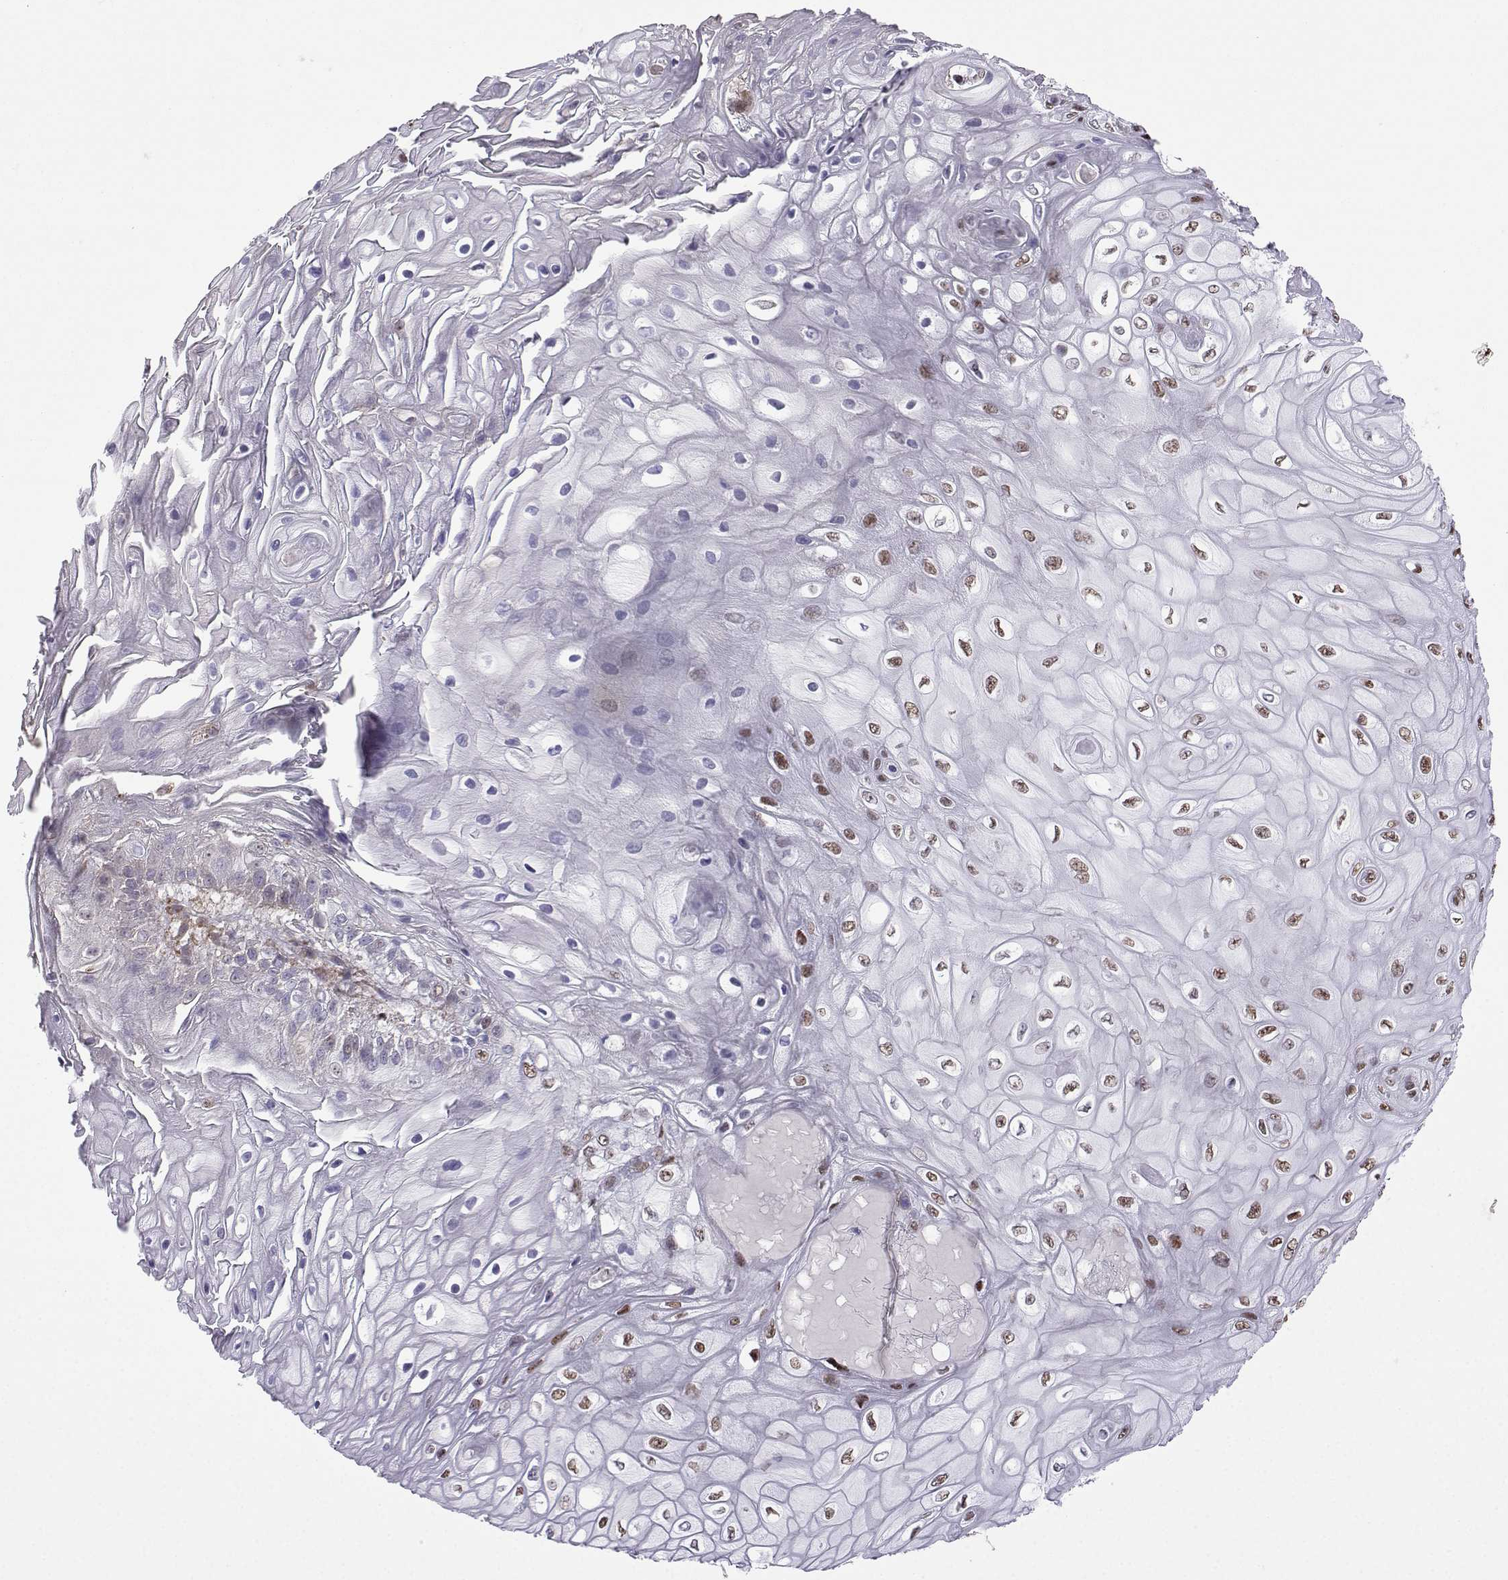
{"staining": {"intensity": "moderate", "quantity": "25%-75%", "location": "nuclear"}, "tissue": "skin cancer", "cell_type": "Tumor cells", "image_type": "cancer", "snomed": [{"axis": "morphology", "description": "Squamous cell carcinoma, NOS"}, {"axis": "topography", "description": "Skin"}], "caption": "This is a micrograph of immunohistochemistry (IHC) staining of squamous cell carcinoma (skin), which shows moderate positivity in the nuclear of tumor cells.", "gene": "CCNK", "patient": {"sex": "male", "age": 62}}